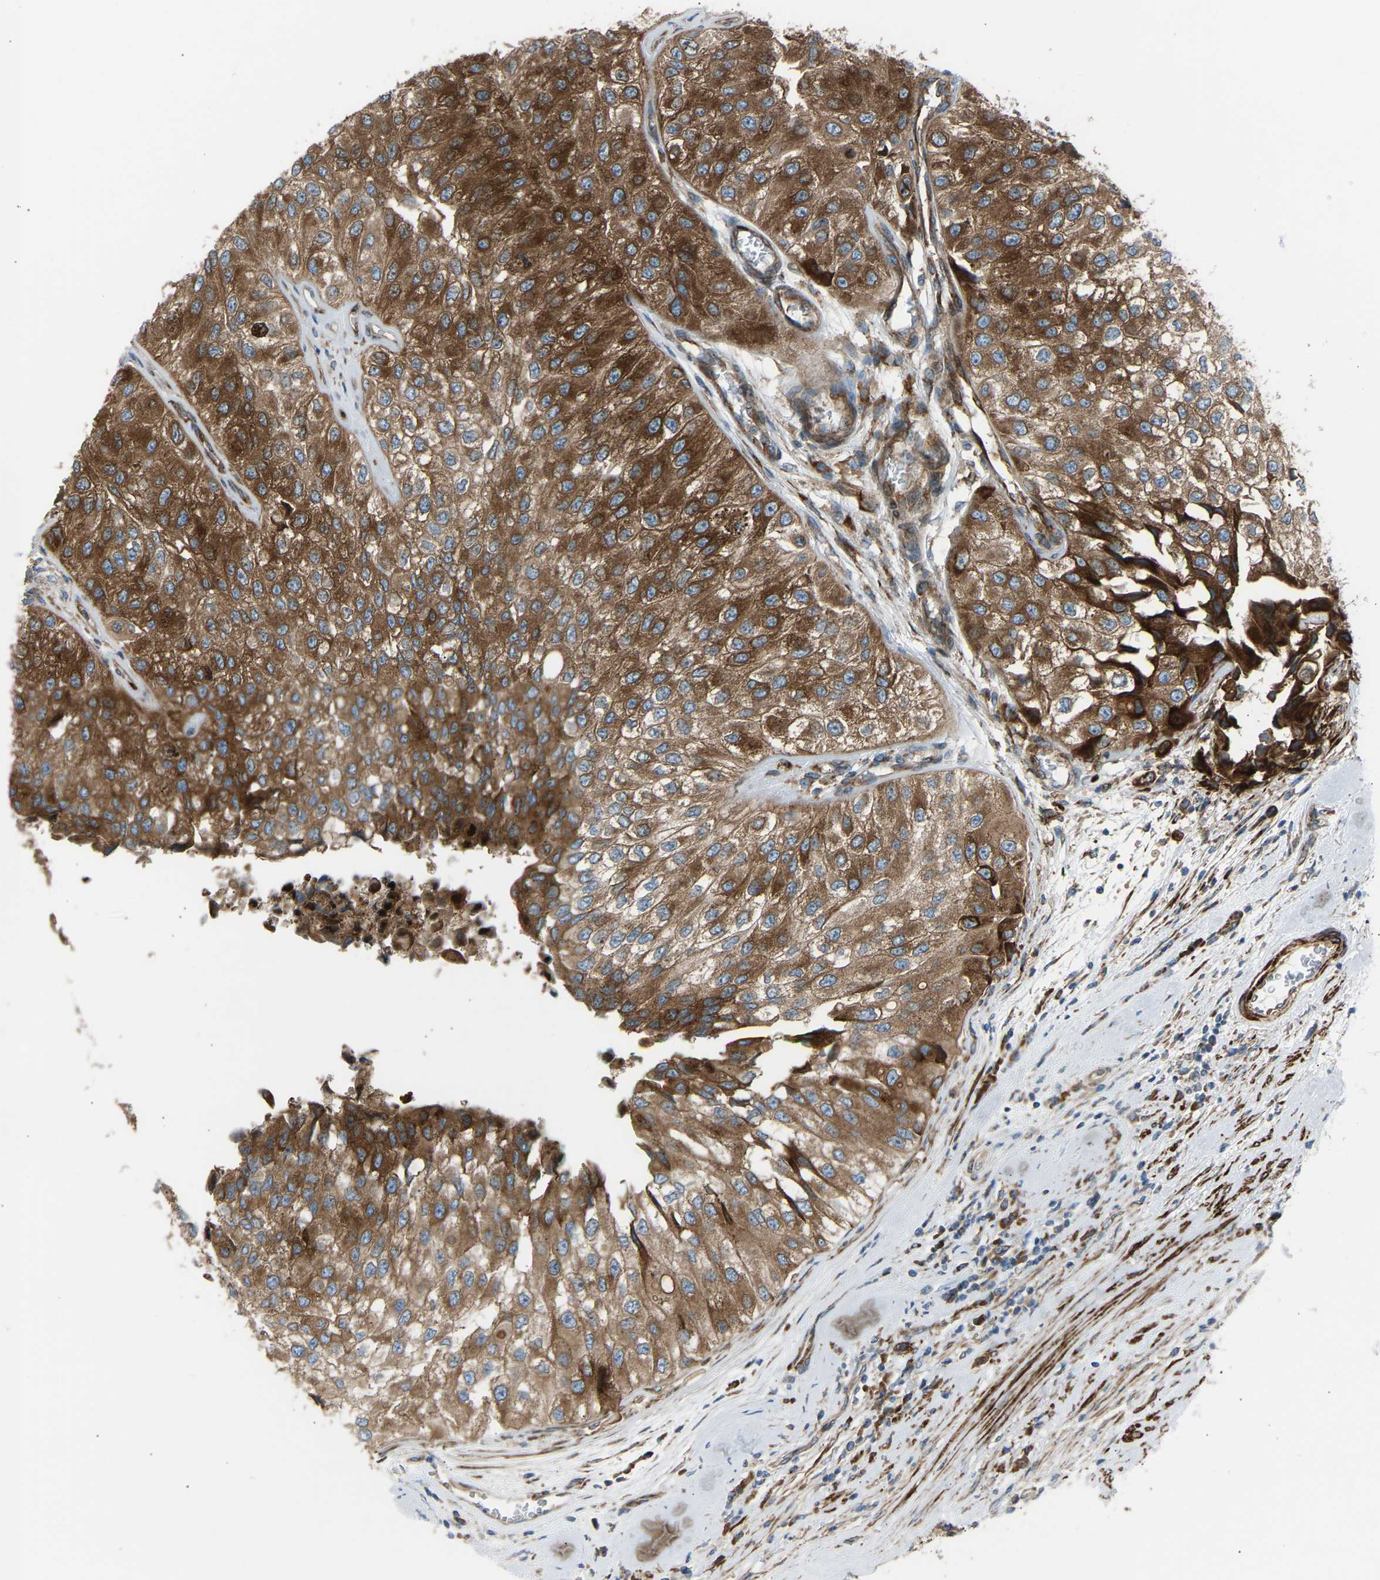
{"staining": {"intensity": "strong", "quantity": ">75%", "location": "cytoplasmic/membranous"}, "tissue": "urothelial cancer", "cell_type": "Tumor cells", "image_type": "cancer", "snomed": [{"axis": "morphology", "description": "Urothelial carcinoma, High grade"}, {"axis": "topography", "description": "Kidney"}, {"axis": "topography", "description": "Urinary bladder"}], "caption": "Immunohistochemistry (IHC) of human urothelial carcinoma (high-grade) displays high levels of strong cytoplasmic/membranous staining in approximately >75% of tumor cells. The staining is performed using DAB brown chromogen to label protein expression. The nuclei are counter-stained blue using hematoxylin.", "gene": "VPS41", "patient": {"sex": "male", "age": 77}}